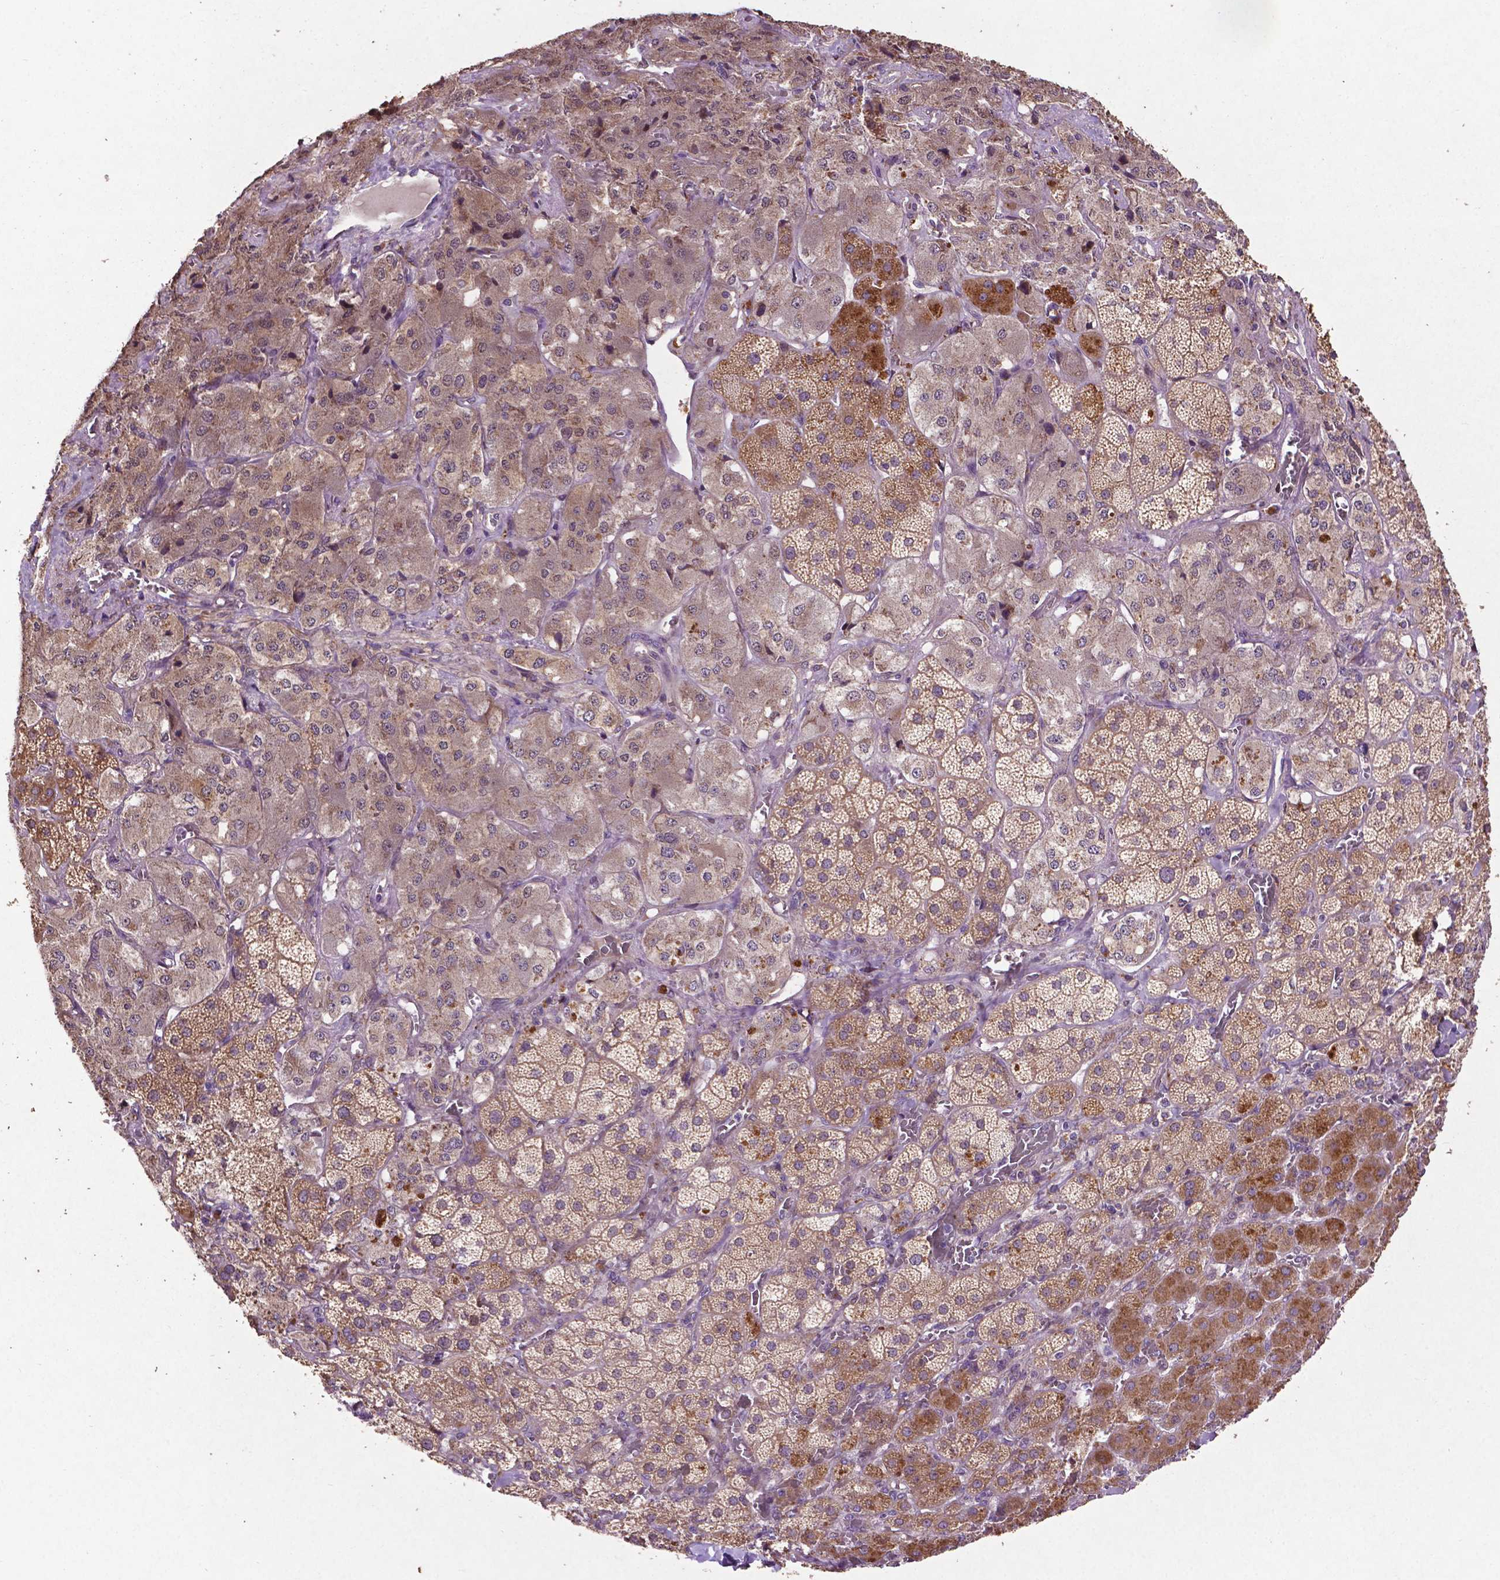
{"staining": {"intensity": "moderate", "quantity": ">75%", "location": "cytoplasmic/membranous"}, "tissue": "adrenal gland", "cell_type": "Glandular cells", "image_type": "normal", "snomed": [{"axis": "morphology", "description": "Normal tissue, NOS"}, {"axis": "topography", "description": "Adrenal gland"}], "caption": "Protein analysis of unremarkable adrenal gland displays moderate cytoplasmic/membranous positivity in approximately >75% of glandular cells. (DAB (3,3'-diaminobenzidine) IHC, brown staining for protein, blue staining for nuclei).", "gene": "MBTPS1", "patient": {"sex": "male", "age": 57}}